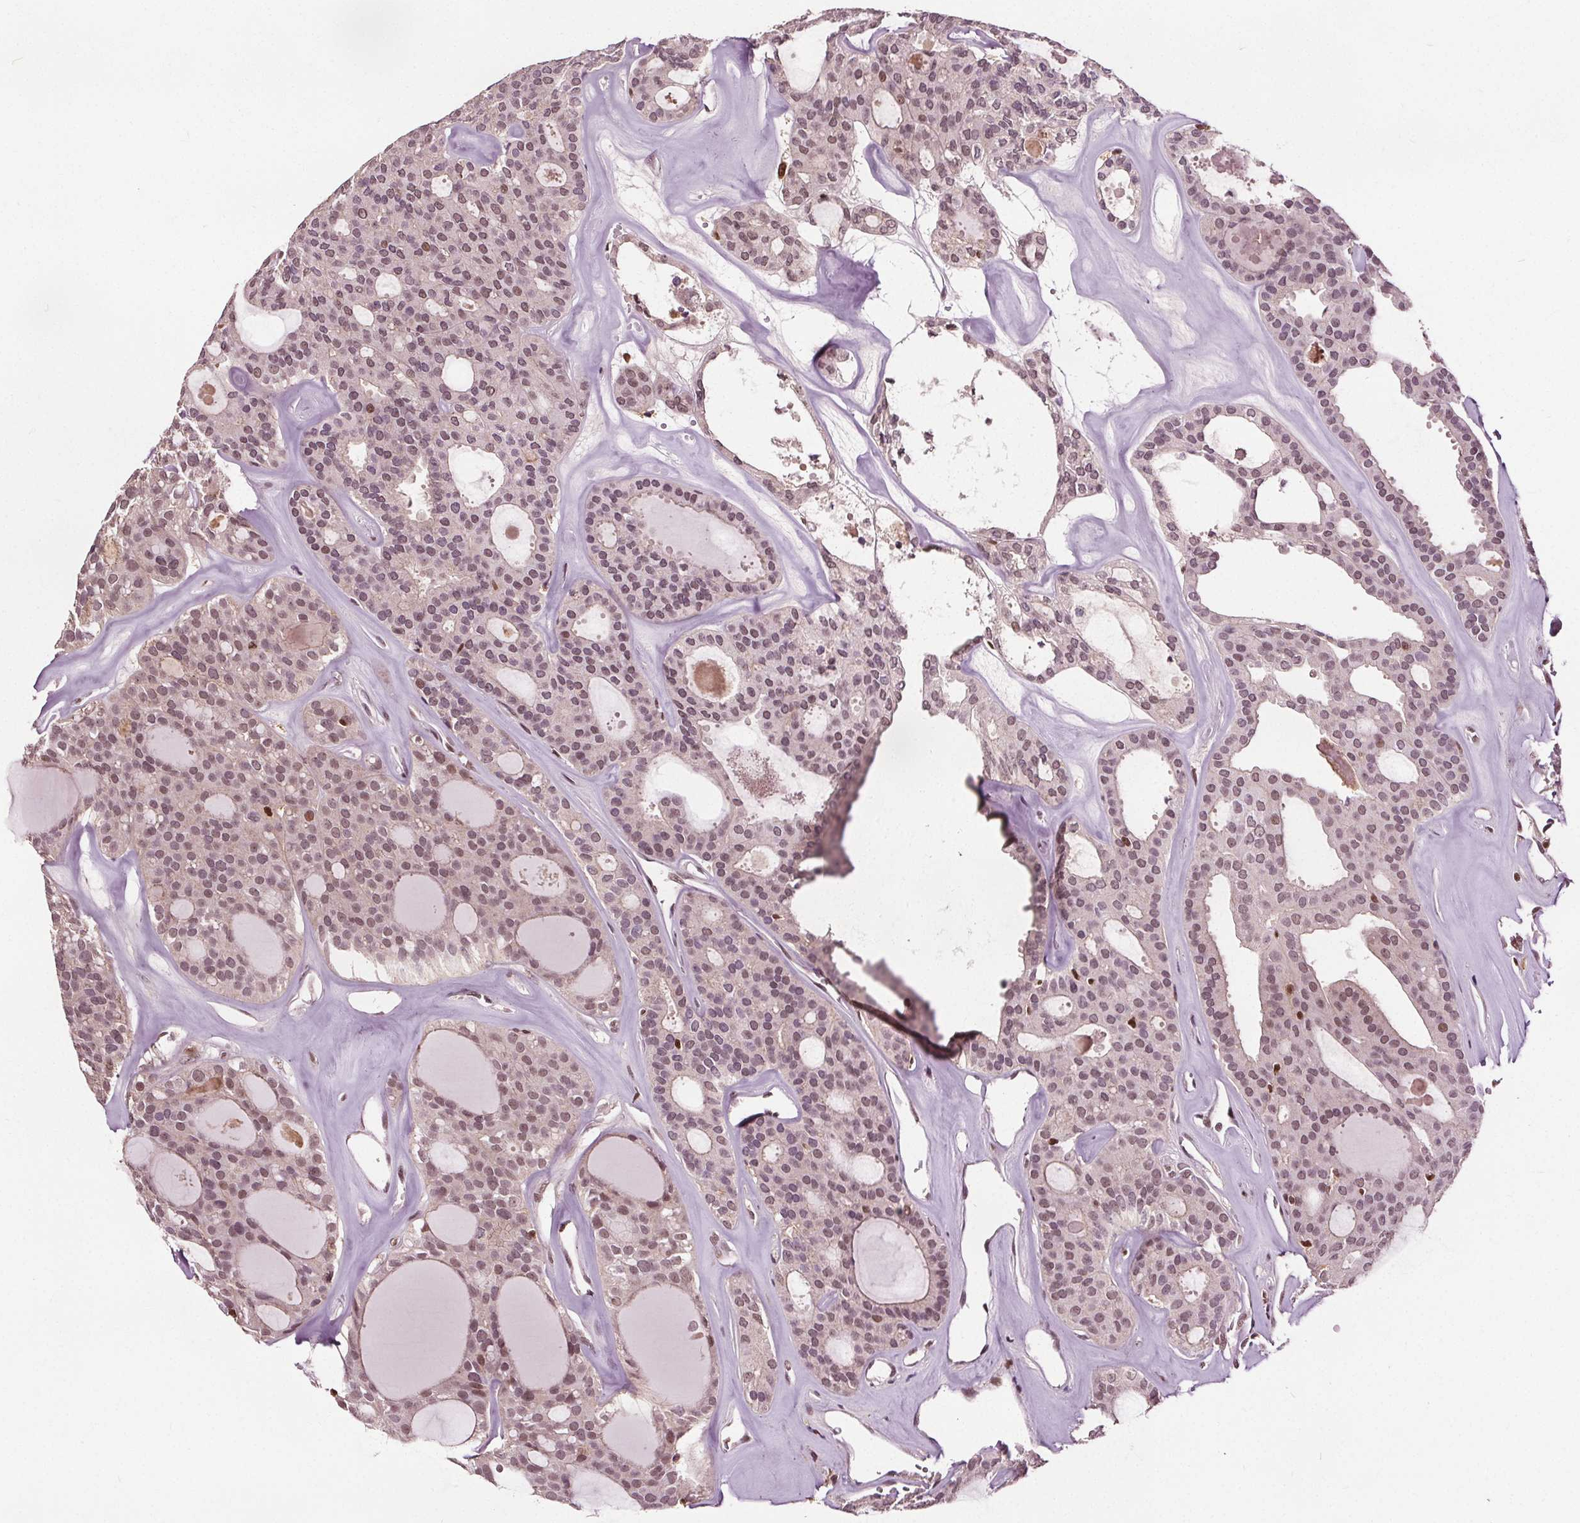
{"staining": {"intensity": "weak", "quantity": "25%-75%", "location": "nuclear"}, "tissue": "thyroid cancer", "cell_type": "Tumor cells", "image_type": "cancer", "snomed": [{"axis": "morphology", "description": "Follicular adenoma carcinoma, NOS"}, {"axis": "topography", "description": "Thyroid gland"}], "caption": "High-power microscopy captured an immunohistochemistry photomicrograph of thyroid follicular adenoma carcinoma, revealing weak nuclear expression in about 25%-75% of tumor cells.", "gene": "DDX11", "patient": {"sex": "male", "age": 75}}